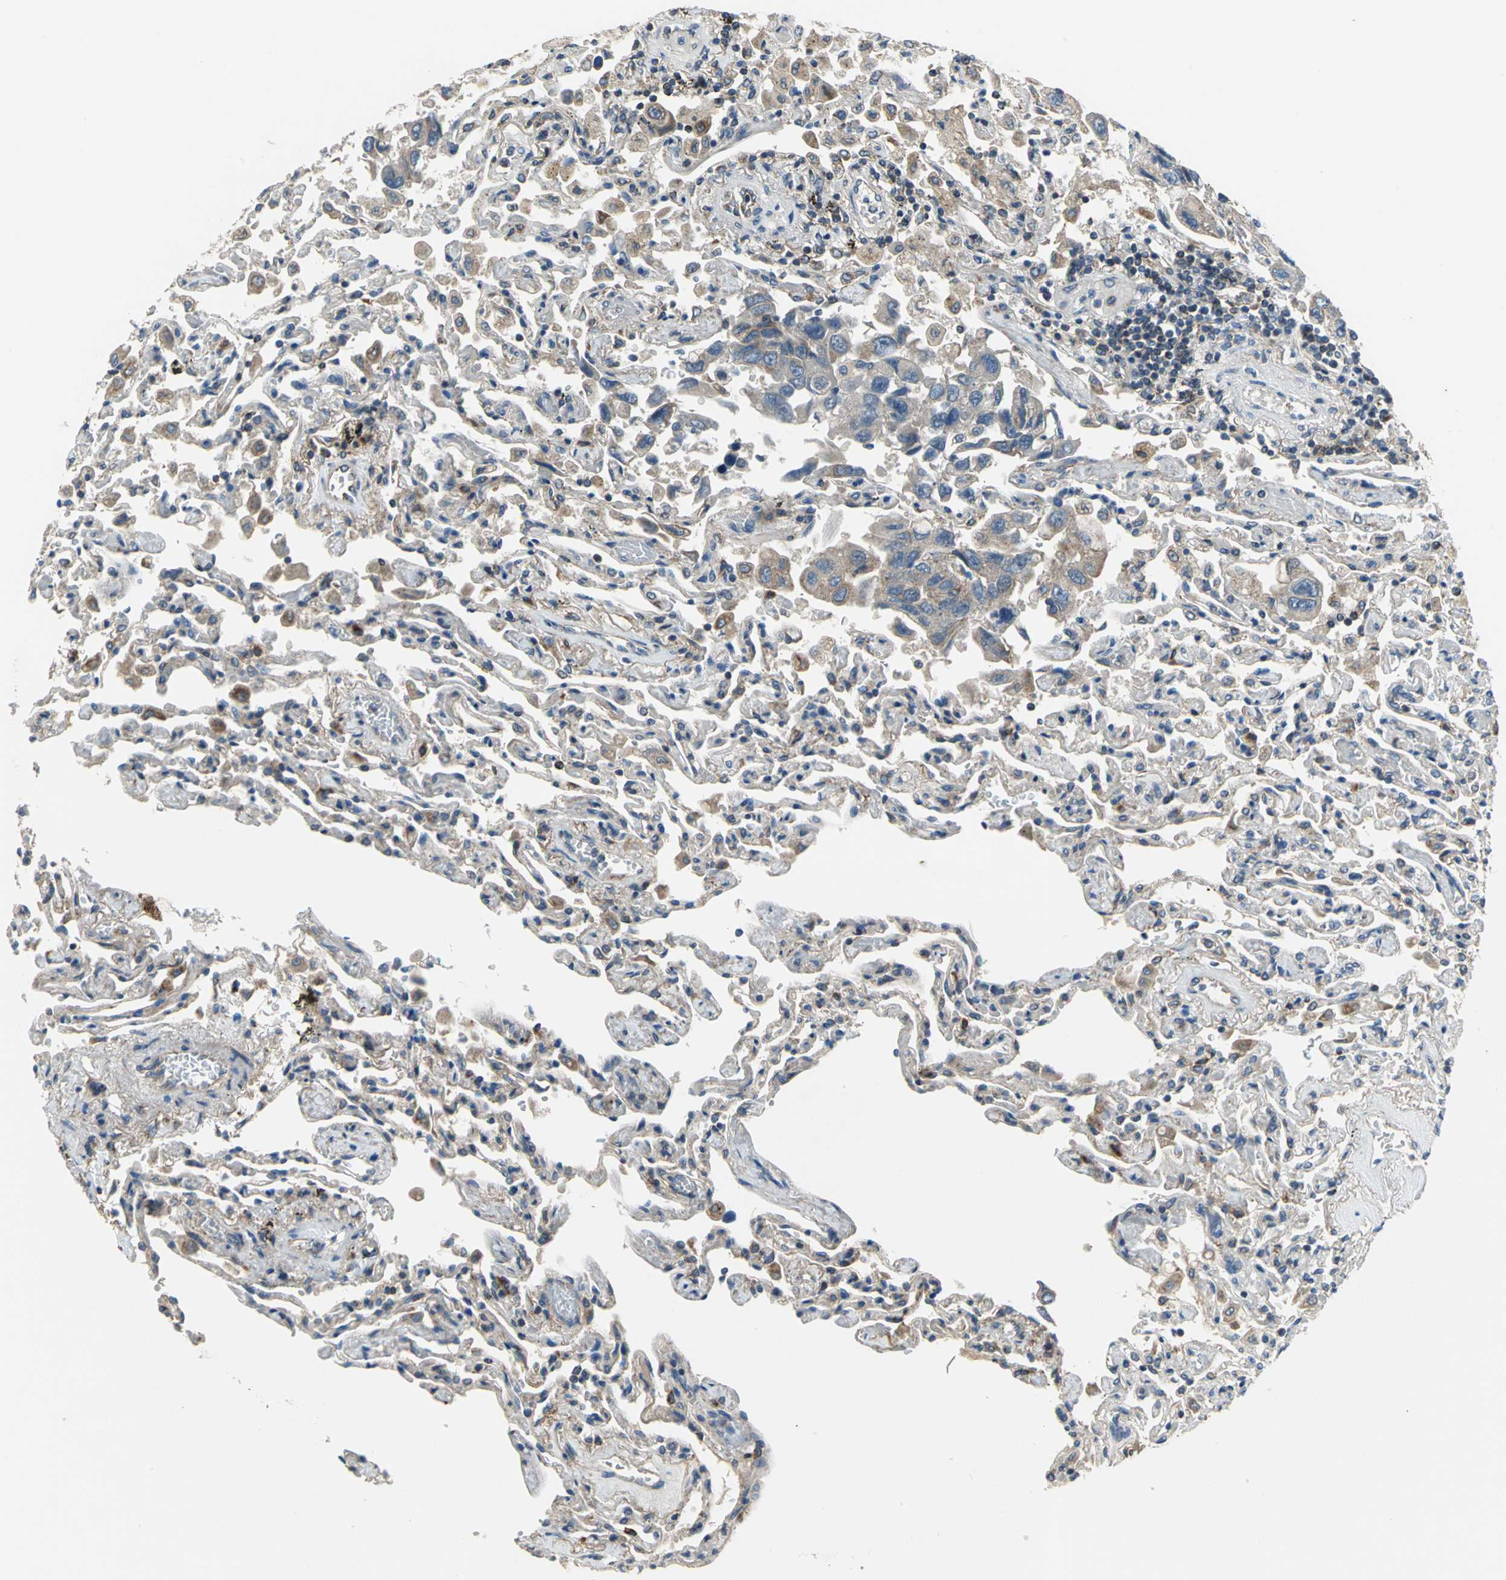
{"staining": {"intensity": "moderate", "quantity": ">75%", "location": "cytoplasmic/membranous"}, "tissue": "lung cancer", "cell_type": "Tumor cells", "image_type": "cancer", "snomed": [{"axis": "morphology", "description": "Adenocarcinoma, NOS"}, {"axis": "topography", "description": "Lung"}], "caption": "Immunohistochemistry (IHC) of lung adenocarcinoma displays medium levels of moderate cytoplasmic/membranous positivity in approximately >75% of tumor cells.", "gene": "TRAK1", "patient": {"sex": "male", "age": 64}}